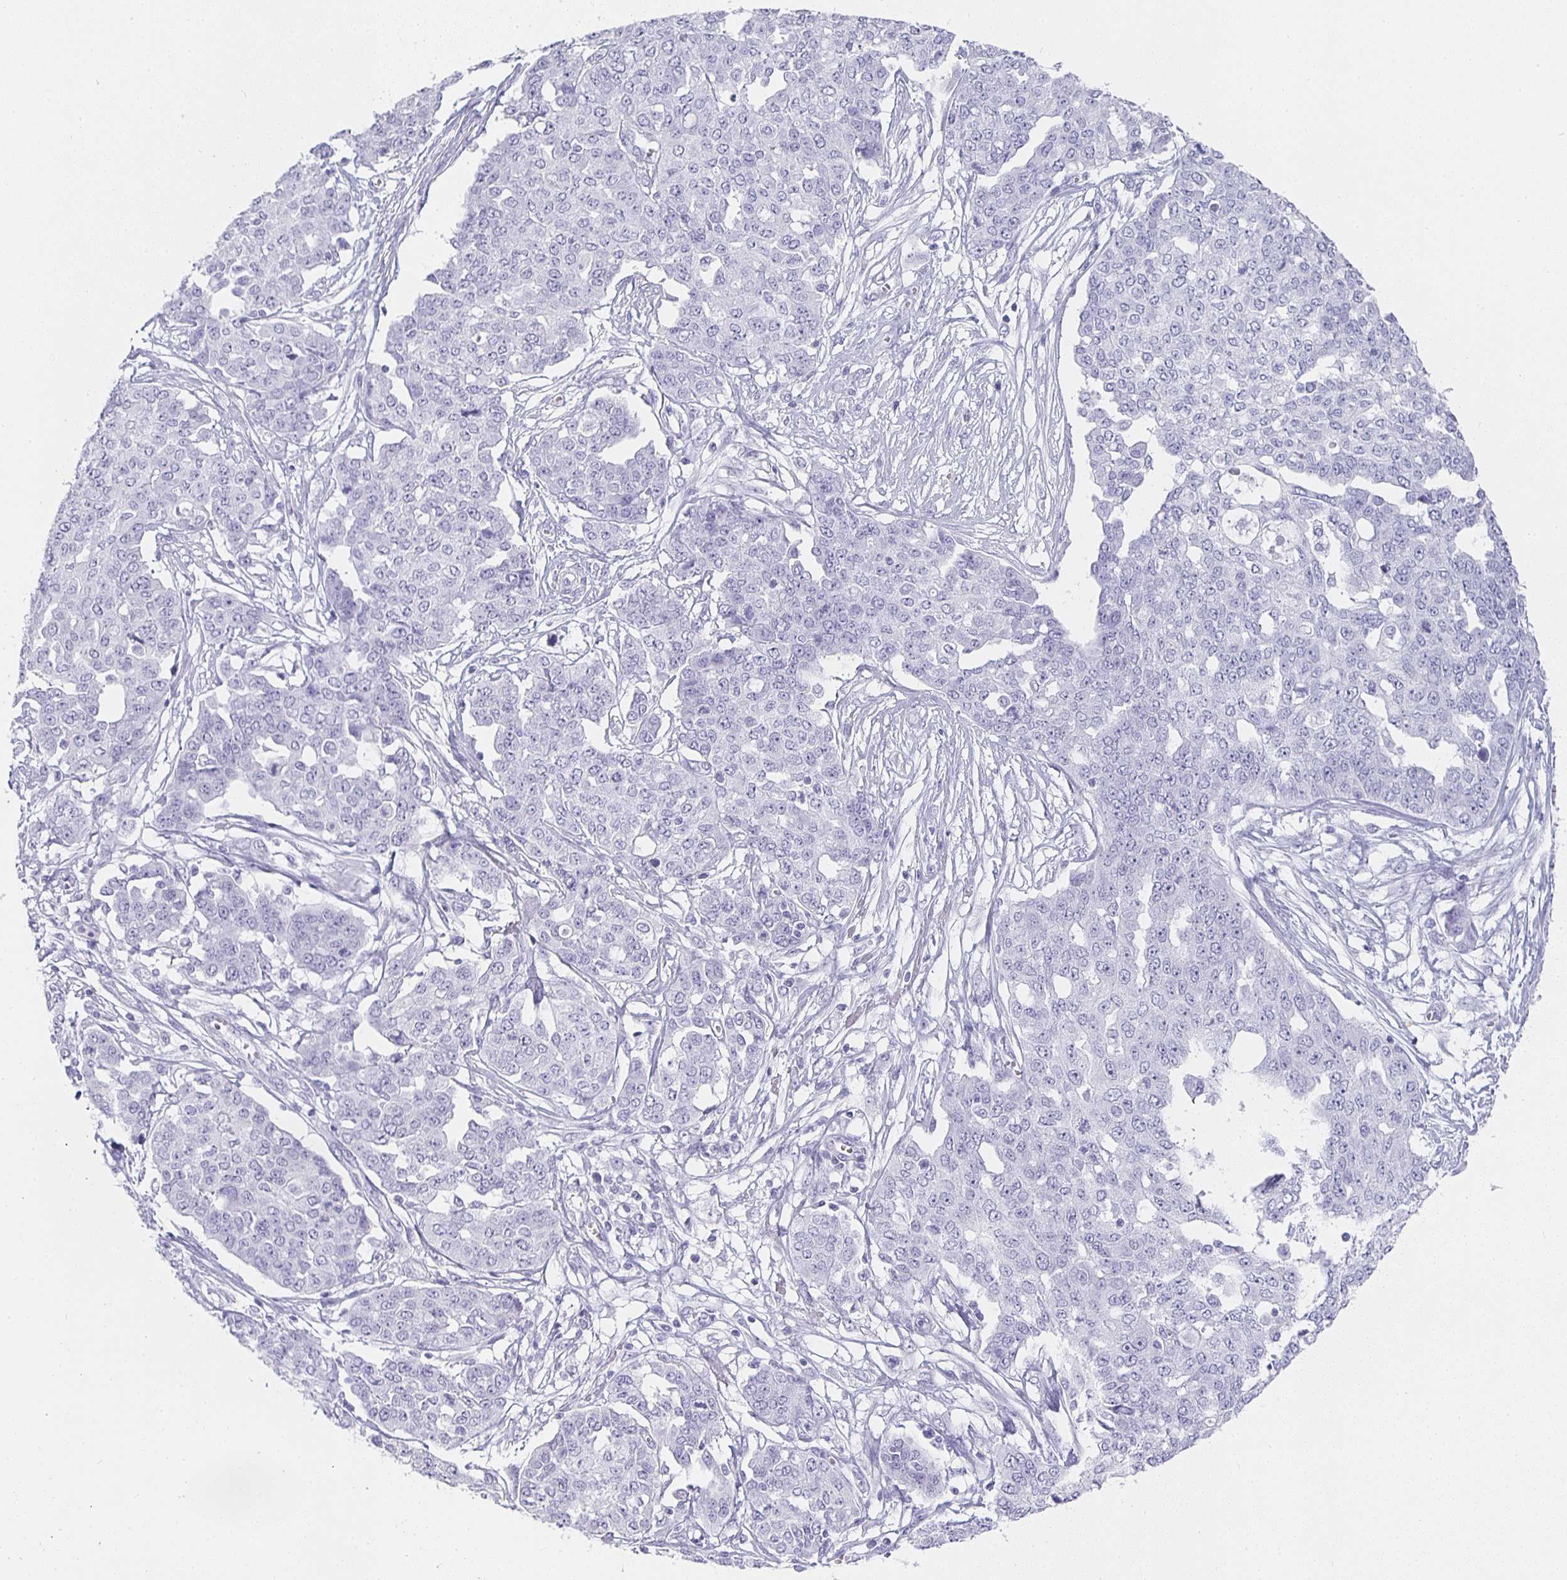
{"staining": {"intensity": "negative", "quantity": "none", "location": "none"}, "tissue": "ovarian cancer", "cell_type": "Tumor cells", "image_type": "cancer", "snomed": [{"axis": "morphology", "description": "Cystadenocarcinoma, serous, NOS"}, {"axis": "topography", "description": "Soft tissue"}, {"axis": "topography", "description": "Ovary"}], "caption": "Tumor cells show no significant protein staining in ovarian cancer (serous cystadenocarcinoma).", "gene": "TPSD1", "patient": {"sex": "female", "age": 57}}